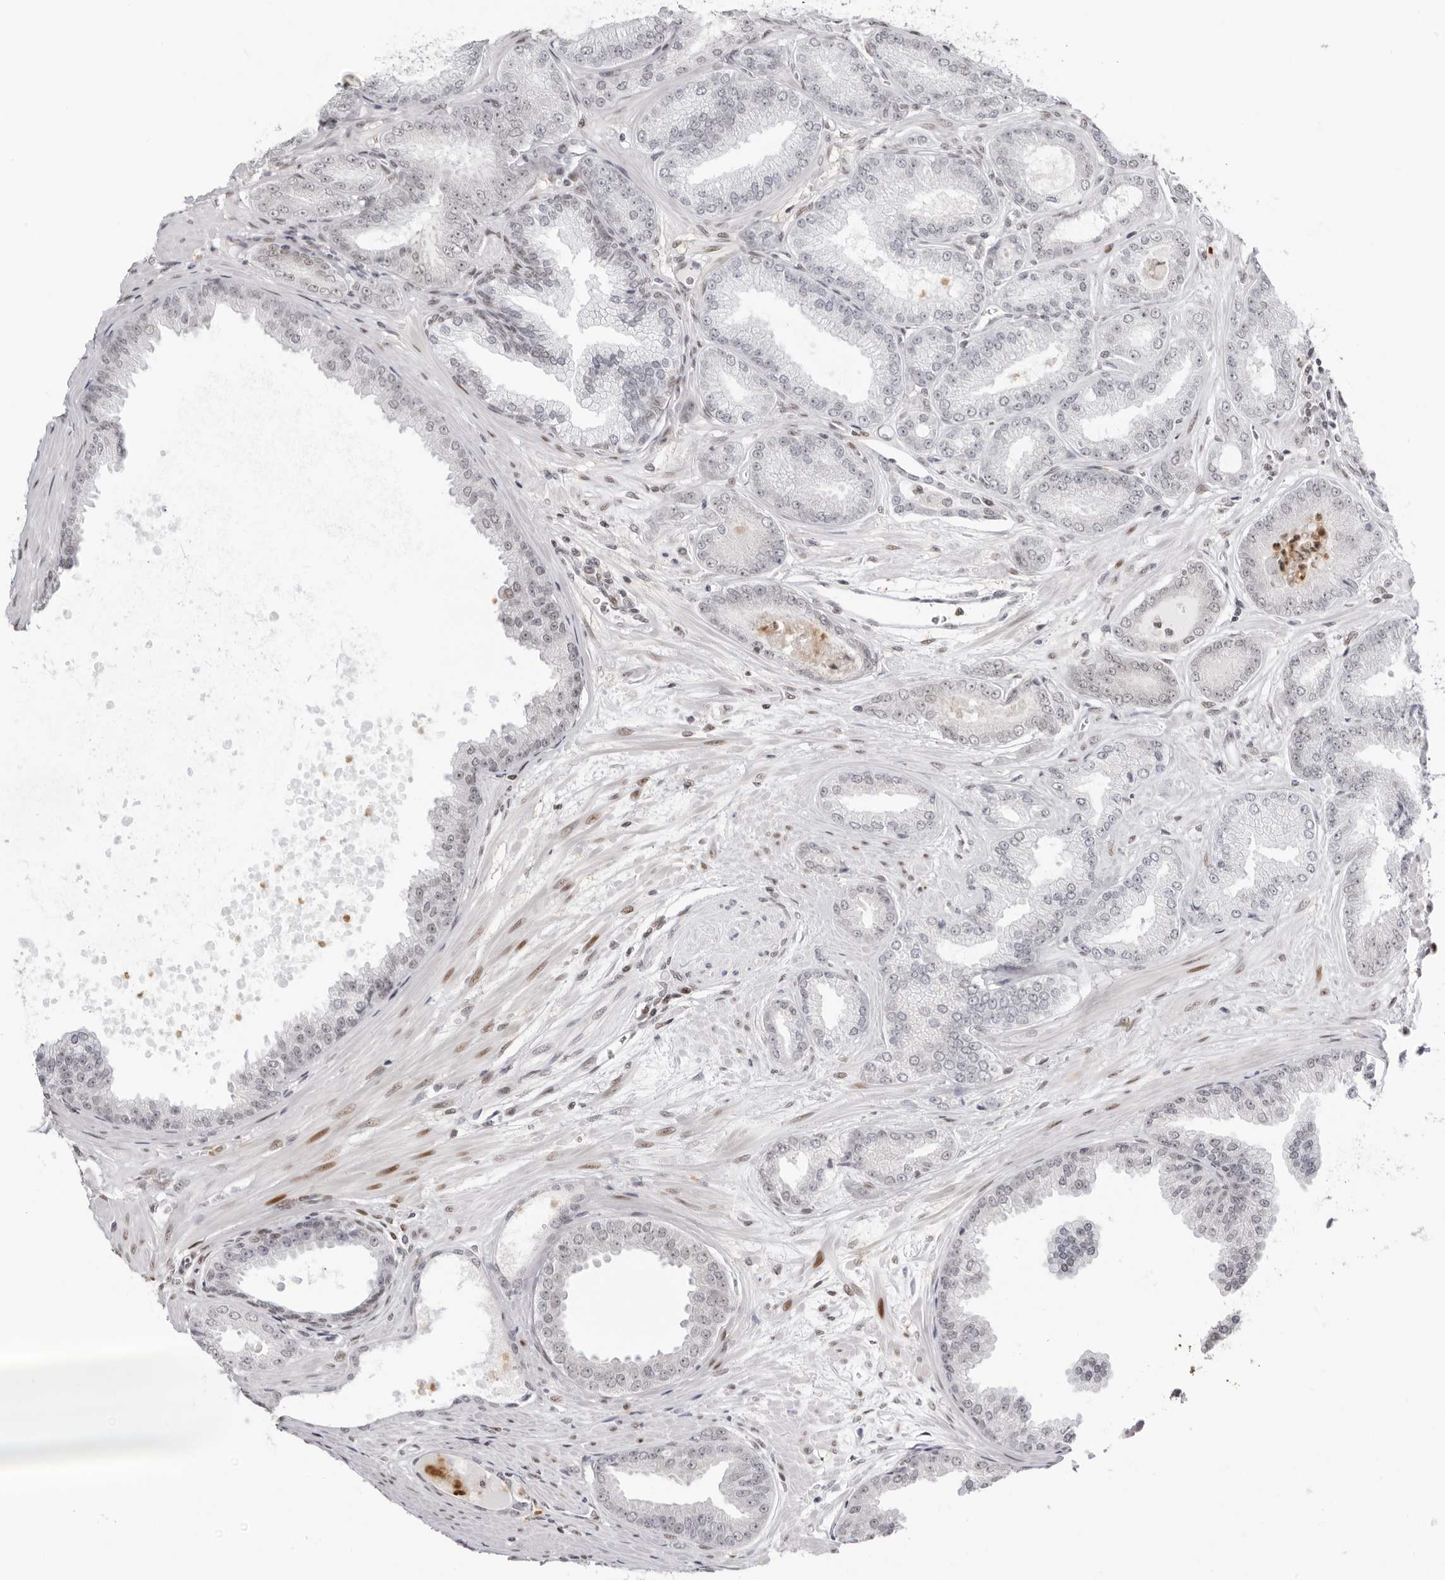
{"staining": {"intensity": "negative", "quantity": "none", "location": "none"}, "tissue": "prostate cancer", "cell_type": "Tumor cells", "image_type": "cancer", "snomed": [{"axis": "morphology", "description": "Adenocarcinoma, Low grade"}, {"axis": "topography", "description": "Prostate"}], "caption": "A high-resolution micrograph shows immunohistochemistry staining of prostate cancer (low-grade adenocarcinoma), which shows no significant expression in tumor cells.", "gene": "RNF146", "patient": {"sex": "male", "age": 63}}